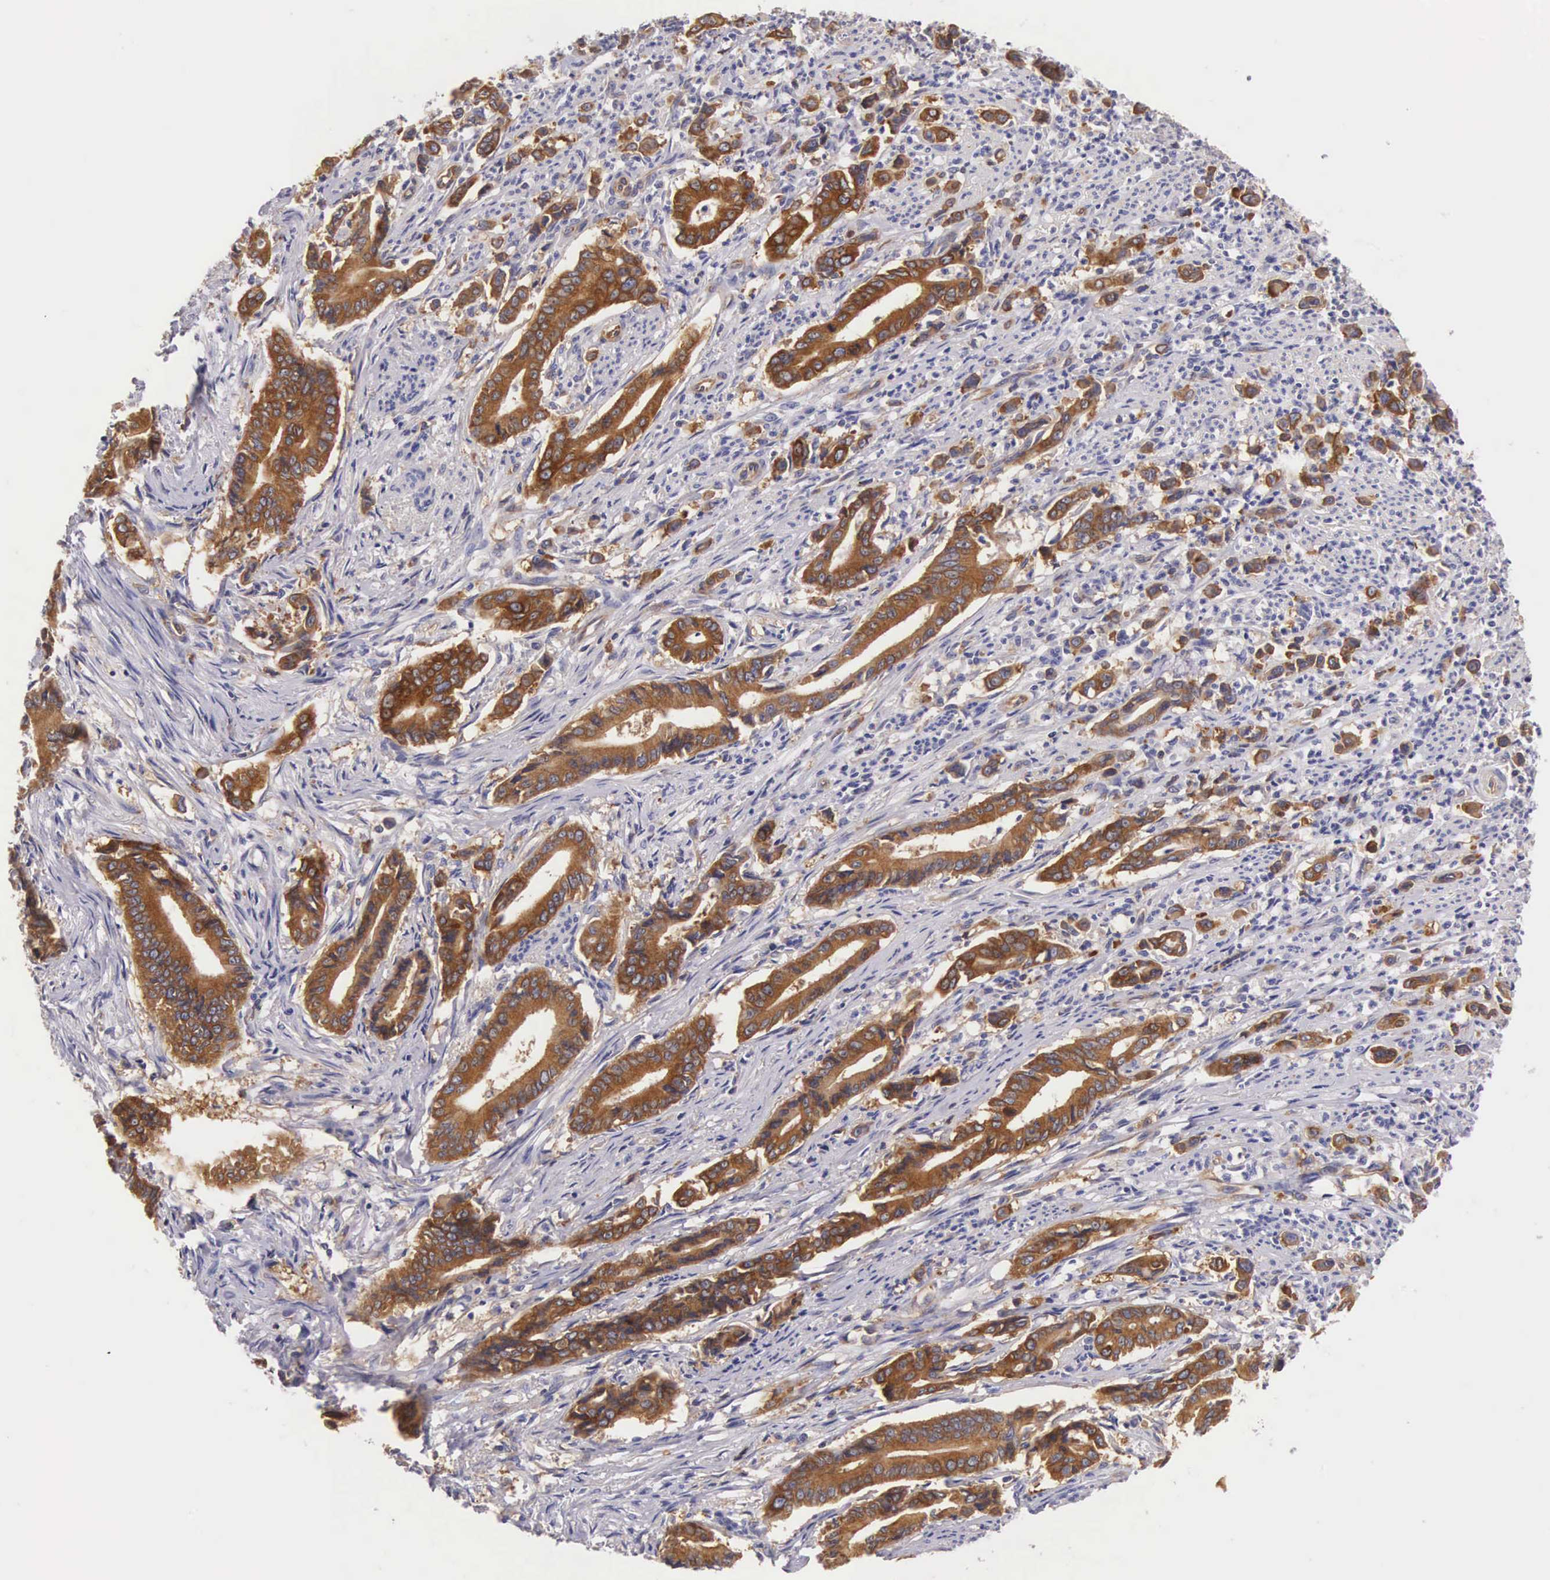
{"staining": {"intensity": "strong", "quantity": ">75%", "location": "cytoplasmic/membranous"}, "tissue": "stomach cancer", "cell_type": "Tumor cells", "image_type": "cancer", "snomed": [{"axis": "morphology", "description": "Adenocarcinoma, NOS"}, {"axis": "topography", "description": "Stomach"}], "caption": "Human stomach cancer (adenocarcinoma) stained with a protein marker shows strong staining in tumor cells.", "gene": "OSBPL3", "patient": {"sex": "female", "age": 76}}